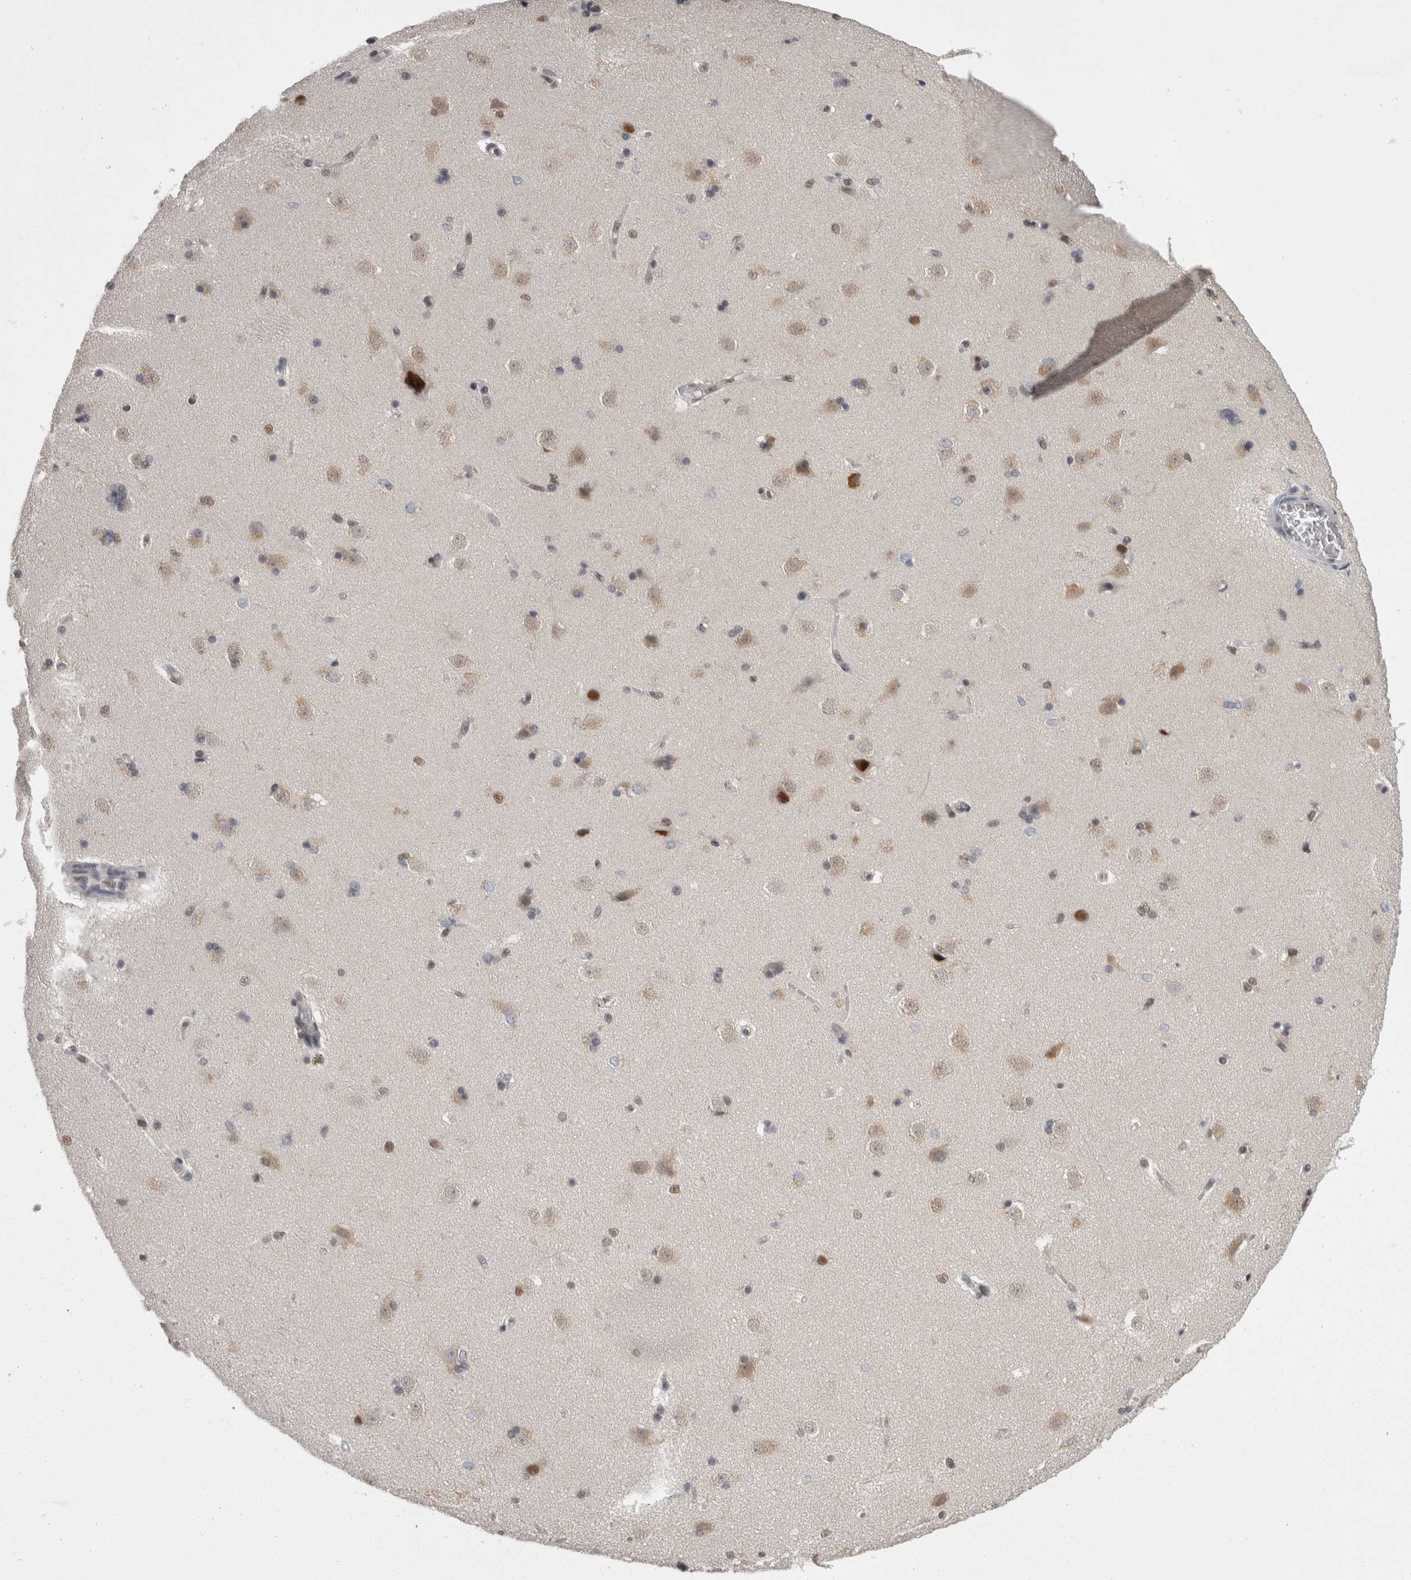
{"staining": {"intensity": "moderate", "quantity": "<25%", "location": "nuclear"}, "tissue": "caudate", "cell_type": "Glial cells", "image_type": "normal", "snomed": [{"axis": "morphology", "description": "Normal tissue, NOS"}, {"axis": "topography", "description": "Lateral ventricle wall"}], "caption": "Immunohistochemistry of normal caudate displays low levels of moderate nuclear expression in about <25% of glial cells.", "gene": "C1orf54", "patient": {"sex": "female", "age": 19}}